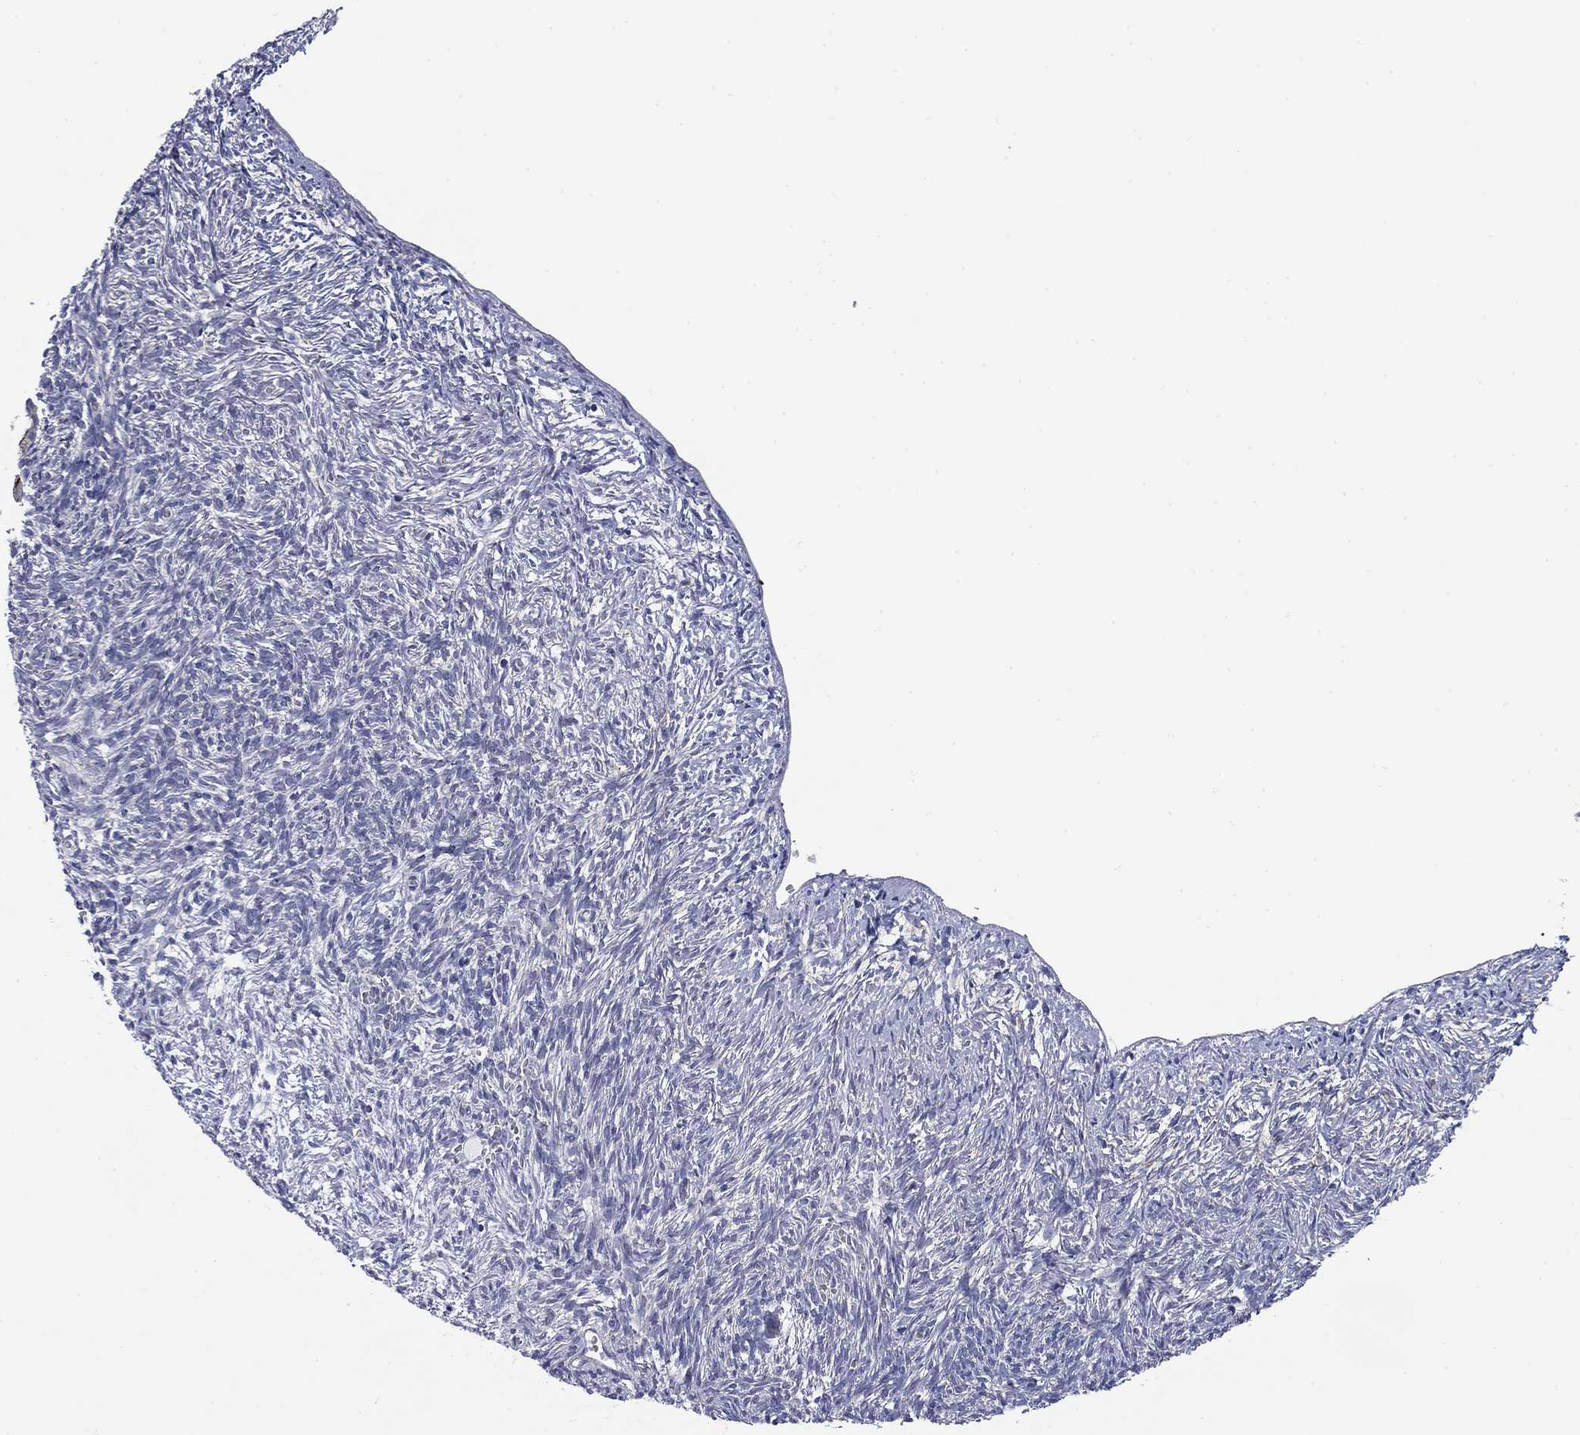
{"staining": {"intensity": "strong", "quantity": "25%-75%", "location": "cytoplasmic/membranous"}, "tissue": "ovary", "cell_type": "Follicle cells", "image_type": "normal", "snomed": [{"axis": "morphology", "description": "Normal tissue, NOS"}, {"axis": "topography", "description": "Ovary"}], "caption": "Immunohistochemical staining of normal human ovary exhibits 25%-75% levels of strong cytoplasmic/membranous protein positivity in about 25%-75% of follicle cells.", "gene": "NACAD", "patient": {"sex": "female", "age": 43}}